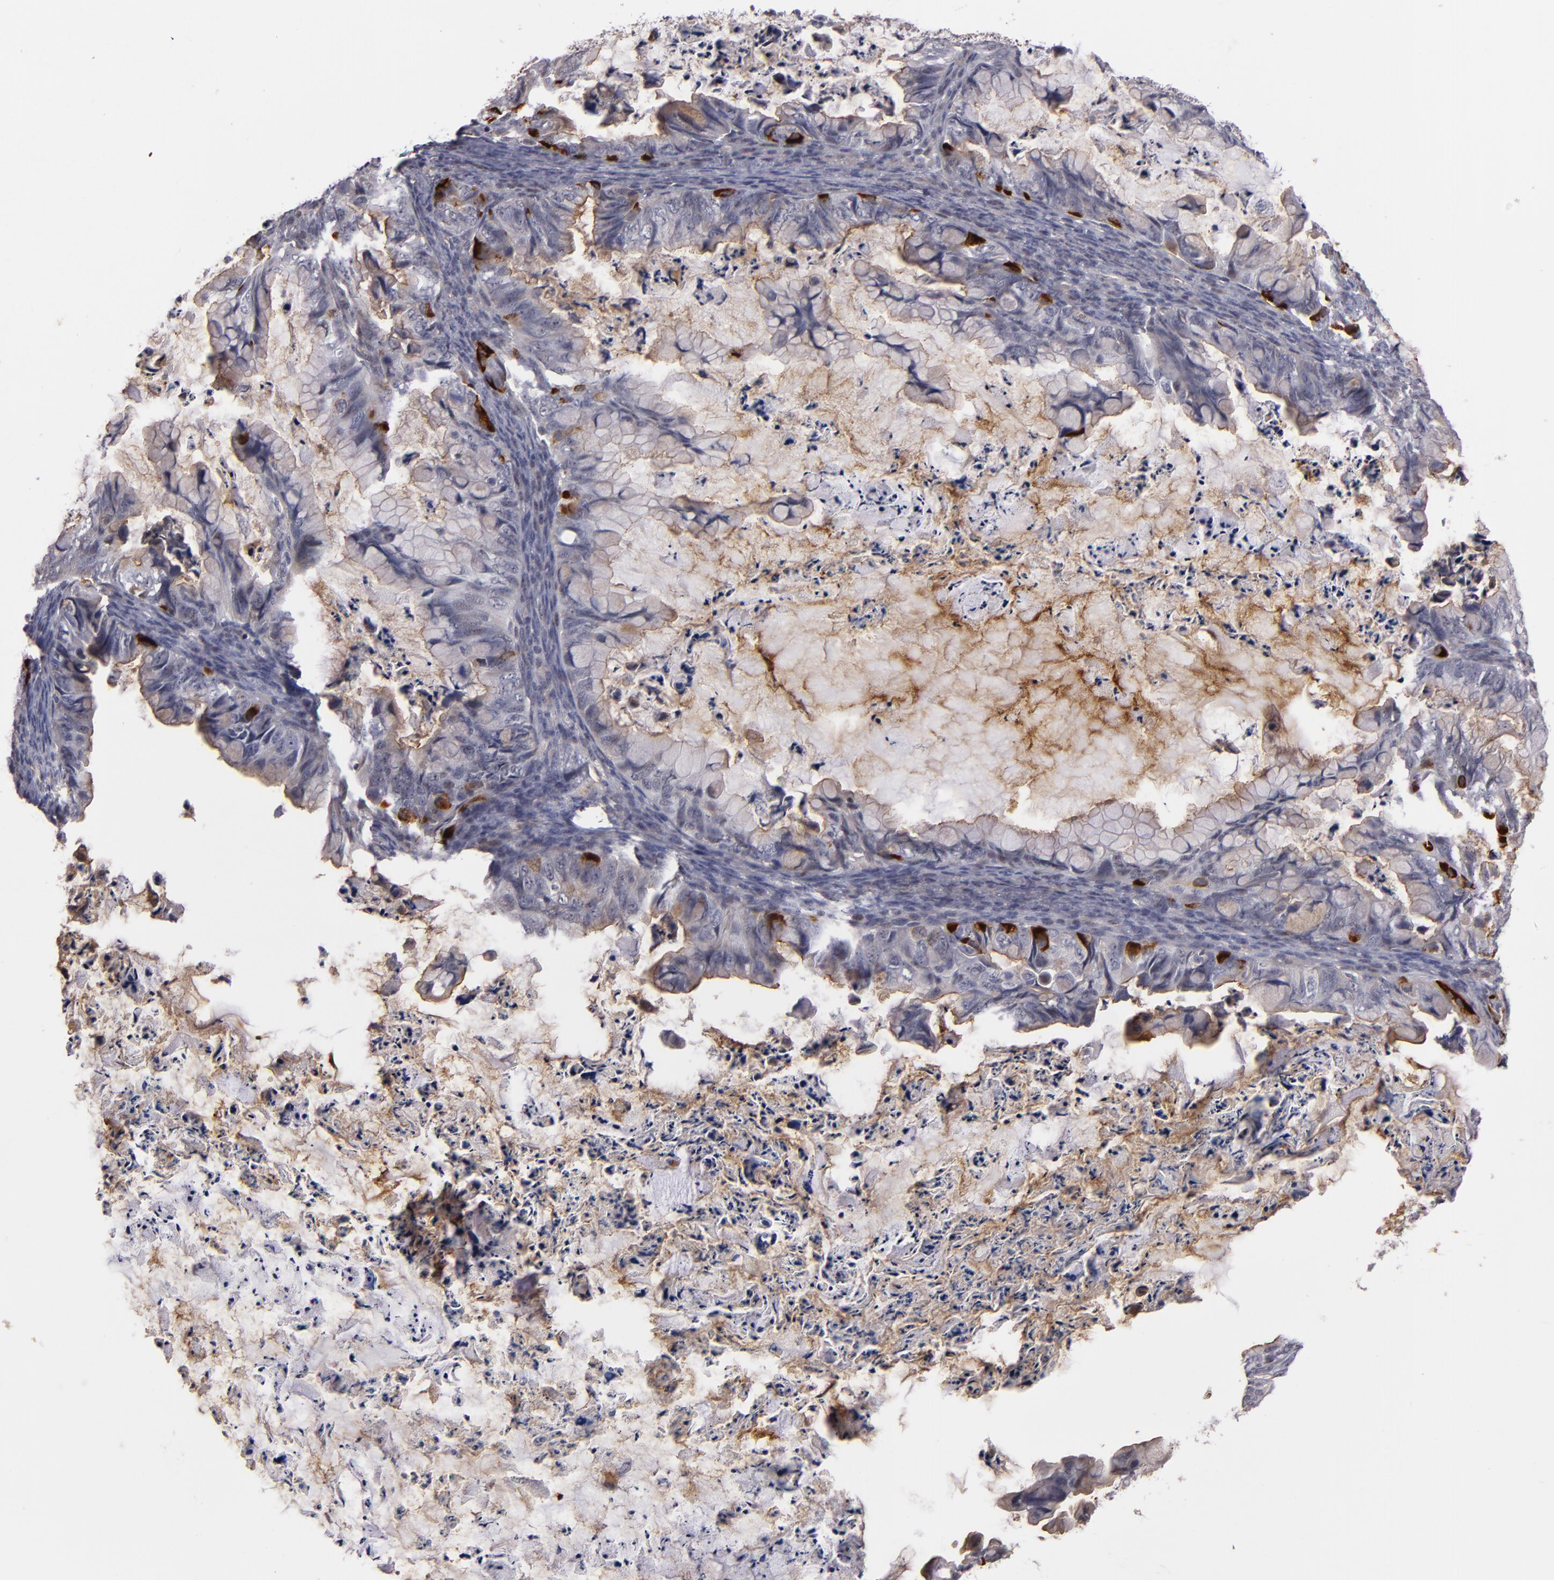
{"staining": {"intensity": "negative", "quantity": "none", "location": "none"}, "tissue": "ovarian cancer", "cell_type": "Tumor cells", "image_type": "cancer", "snomed": [{"axis": "morphology", "description": "Cystadenocarcinoma, mucinous, NOS"}, {"axis": "topography", "description": "Ovary"}], "caption": "Immunohistochemistry (IHC) image of mucinous cystadenocarcinoma (ovarian) stained for a protein (brown), which exhibits no positivity in tumor cells. The staining was performed using DAB to visualize the protein expression in brown, while the nuclei were stained in blue with hematoxylin (Magnification: 20x).", "gene": "STX3", "patient": {"sex": "female", "age": 36}}